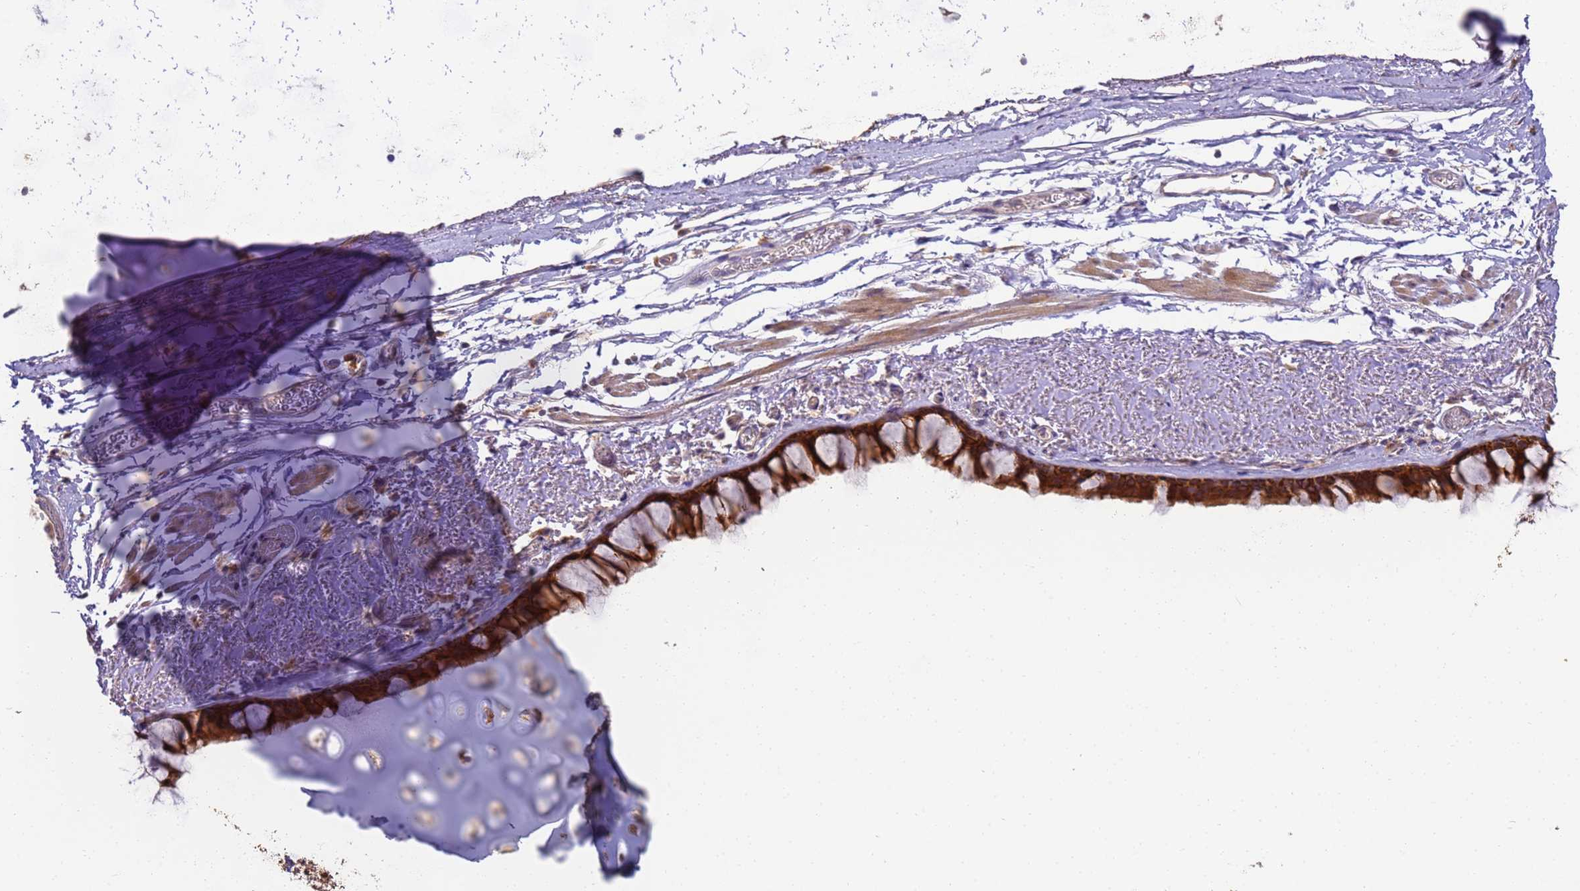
{"staining": {"intensity": "strong", "quantity": ">75%", "location": "cytoplasmic/membranous"}, "tissue": "bronchus", "cell_type": "Respiratory epithelial cells", "image_type": "normal", "snomed": [{"axis": "morphology", "description": "Normal tissue, NOS"}, {"axis": "topography", "description": "Bronchus"}], "caption": "Respiratory epithelial cells display high levels of strong cytoplasmic/membranous staining in approximately >75% of cells in unremarkable human bronchus.", "gene": "TIGAR", "patient": {"sex": "male", "age": 65}}